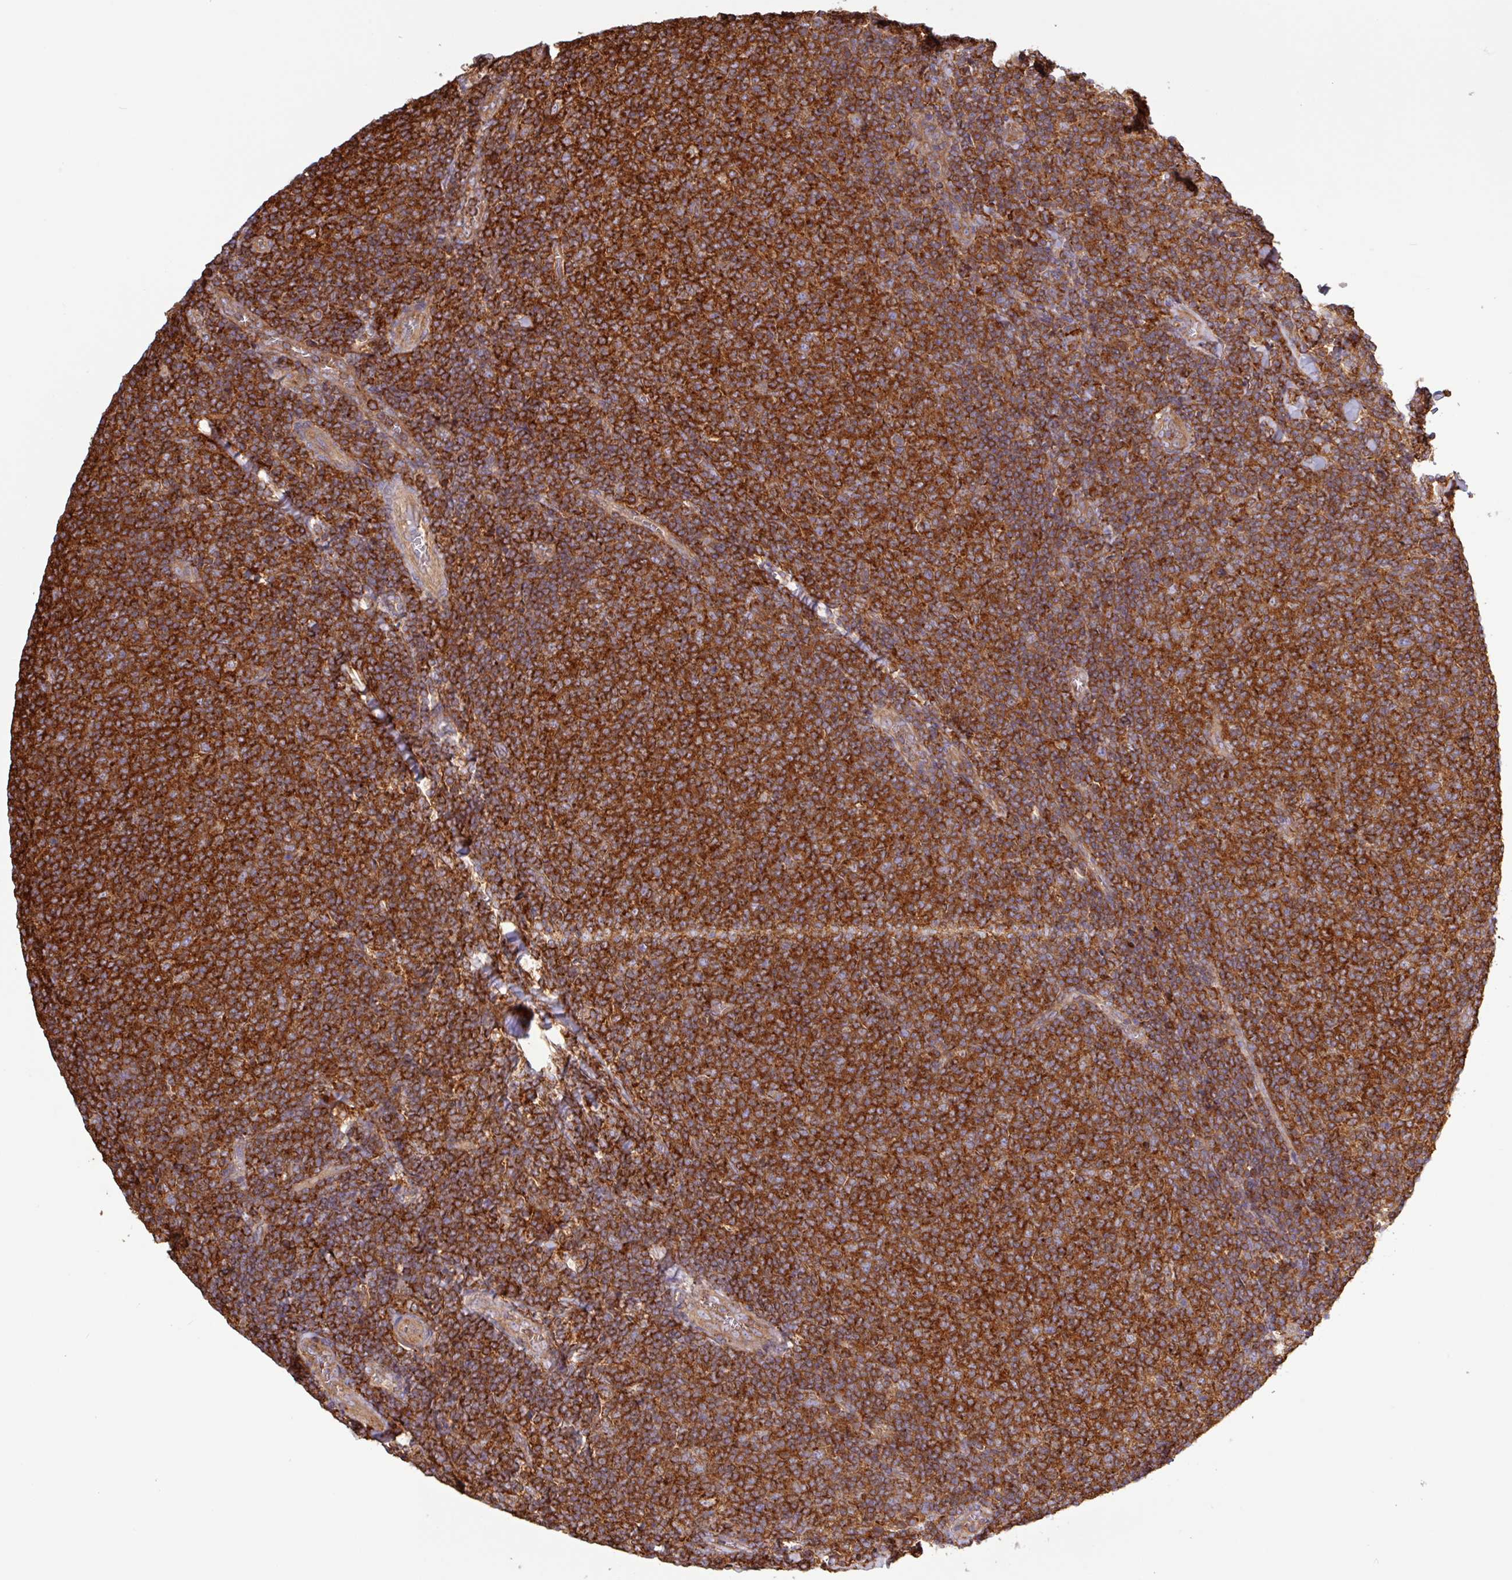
{"staining": {"intensity": "strong", "quantity": ">75%", "location": "cytoplasmic/membranous"}, "tissue": "lymphoma", "cell_type": "Tumor cells", "image_type": "cancer", "snomed": [{"axis": "morphology", "description": "Malignant lymphoma, non-Hodgkin's type, Low grade"}, {"axis": "topography", "description": "Lymph node"}], "caption": "High-power microscopy captured an IHC micrograph of lymphoma, revealing strong cytoplasmic/membranous staining in approximately >75% of tumor cells. (DAB IHC with brightfield microscopy, high magnification).", "gene": "ACTR3", "patient": {"sex": "male", "age": 52}}